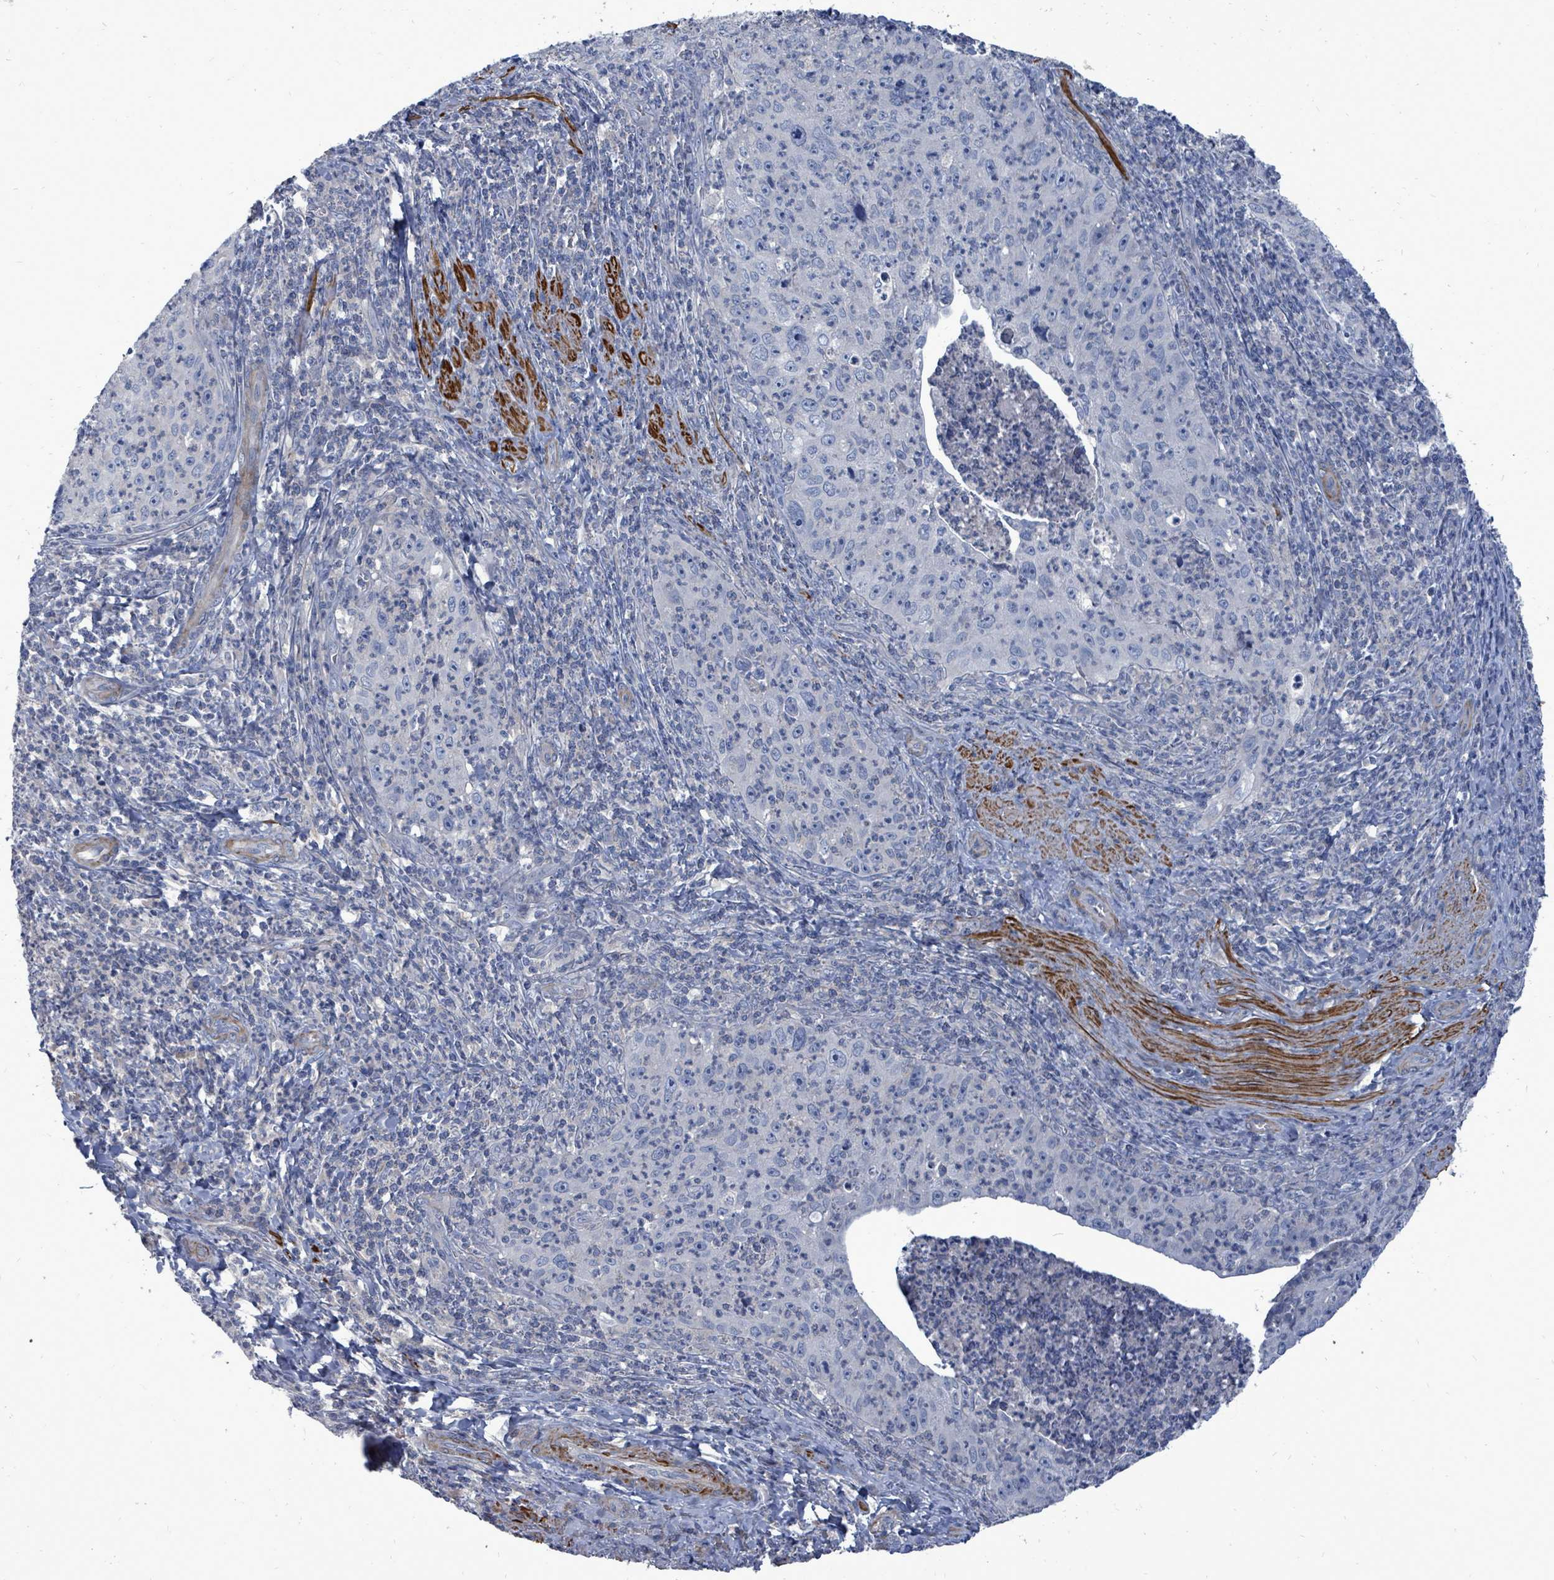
{"staining": {"intensity": "negative", "quantity": "none", "location": "none"}, "tissue": "cervical cancer", "cell_type": "Tumor cells", "image_type": "cancer", "snomed": [{"axis": "morphology", "description": "Squamous cell carcinoma, NOS"}, {"axis": "topography", "description": "Cervix"}], "caption": "Protein analysis of cervical cancer exhibits no significant positivity in tumor cells. (IHC, brightfield microscopy, high magnification).", "gene": "ARGFX", "patient": {"sex": "female", "age": 30}}